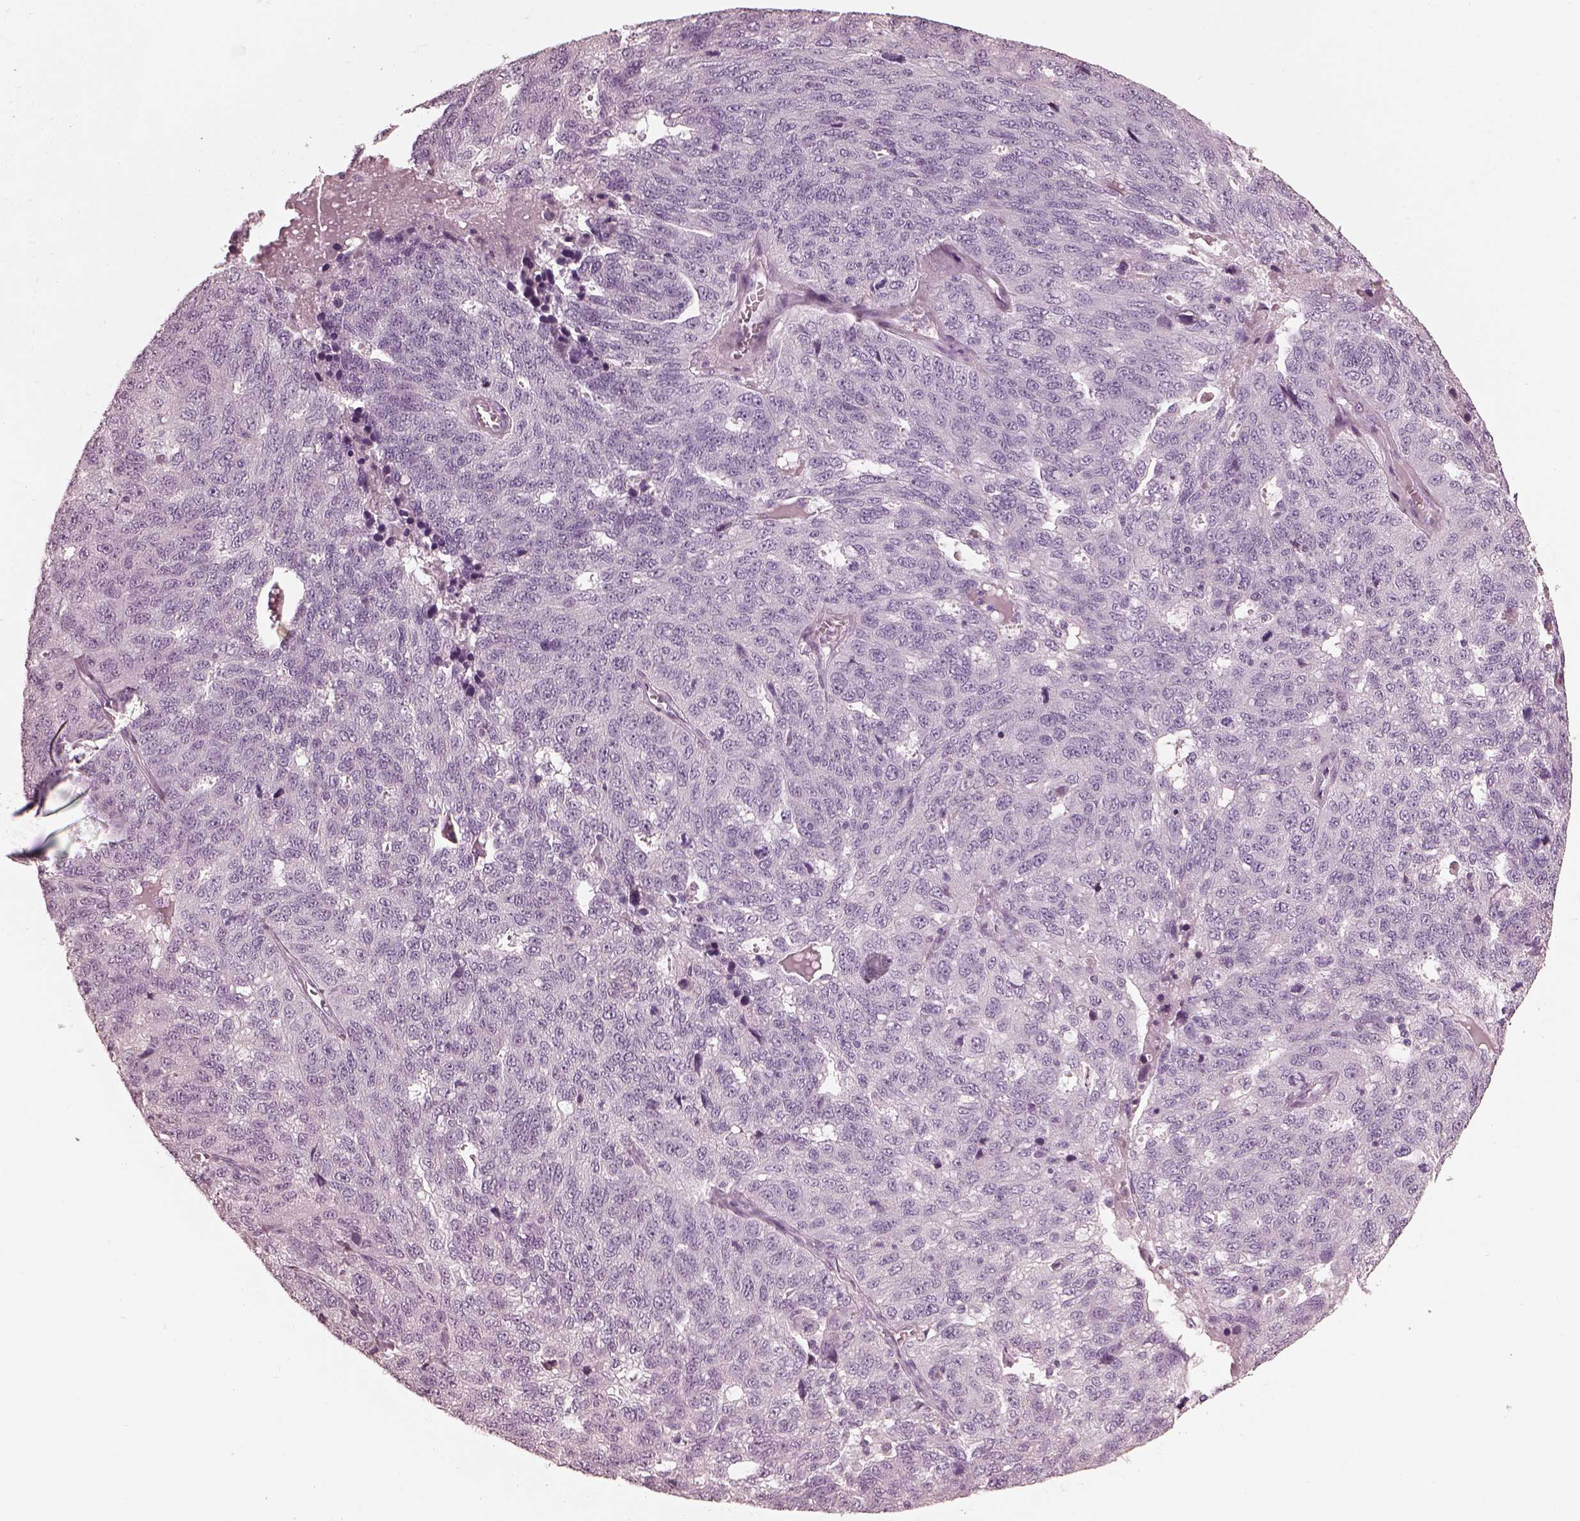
{"staining": {"intensity": "negative", "quantity": "none", "location": "none"}, "tissue": "ovarian cancer", "cell_type": "Tumor cells", "image_type": "cancer", "snomed": [{"axis": "morphology", "description": "Cystadenocarcinoma, serous, NOS"}, {"axis": "topography", "description": "Ovary"}], "caption": "Ovarian serous cystadenocarcinoma was stained to show a protein in brown. There is no significant positivity in tumor cells.", "gene": "FABP9", "patient": {"sex": "female", "age": 71}}